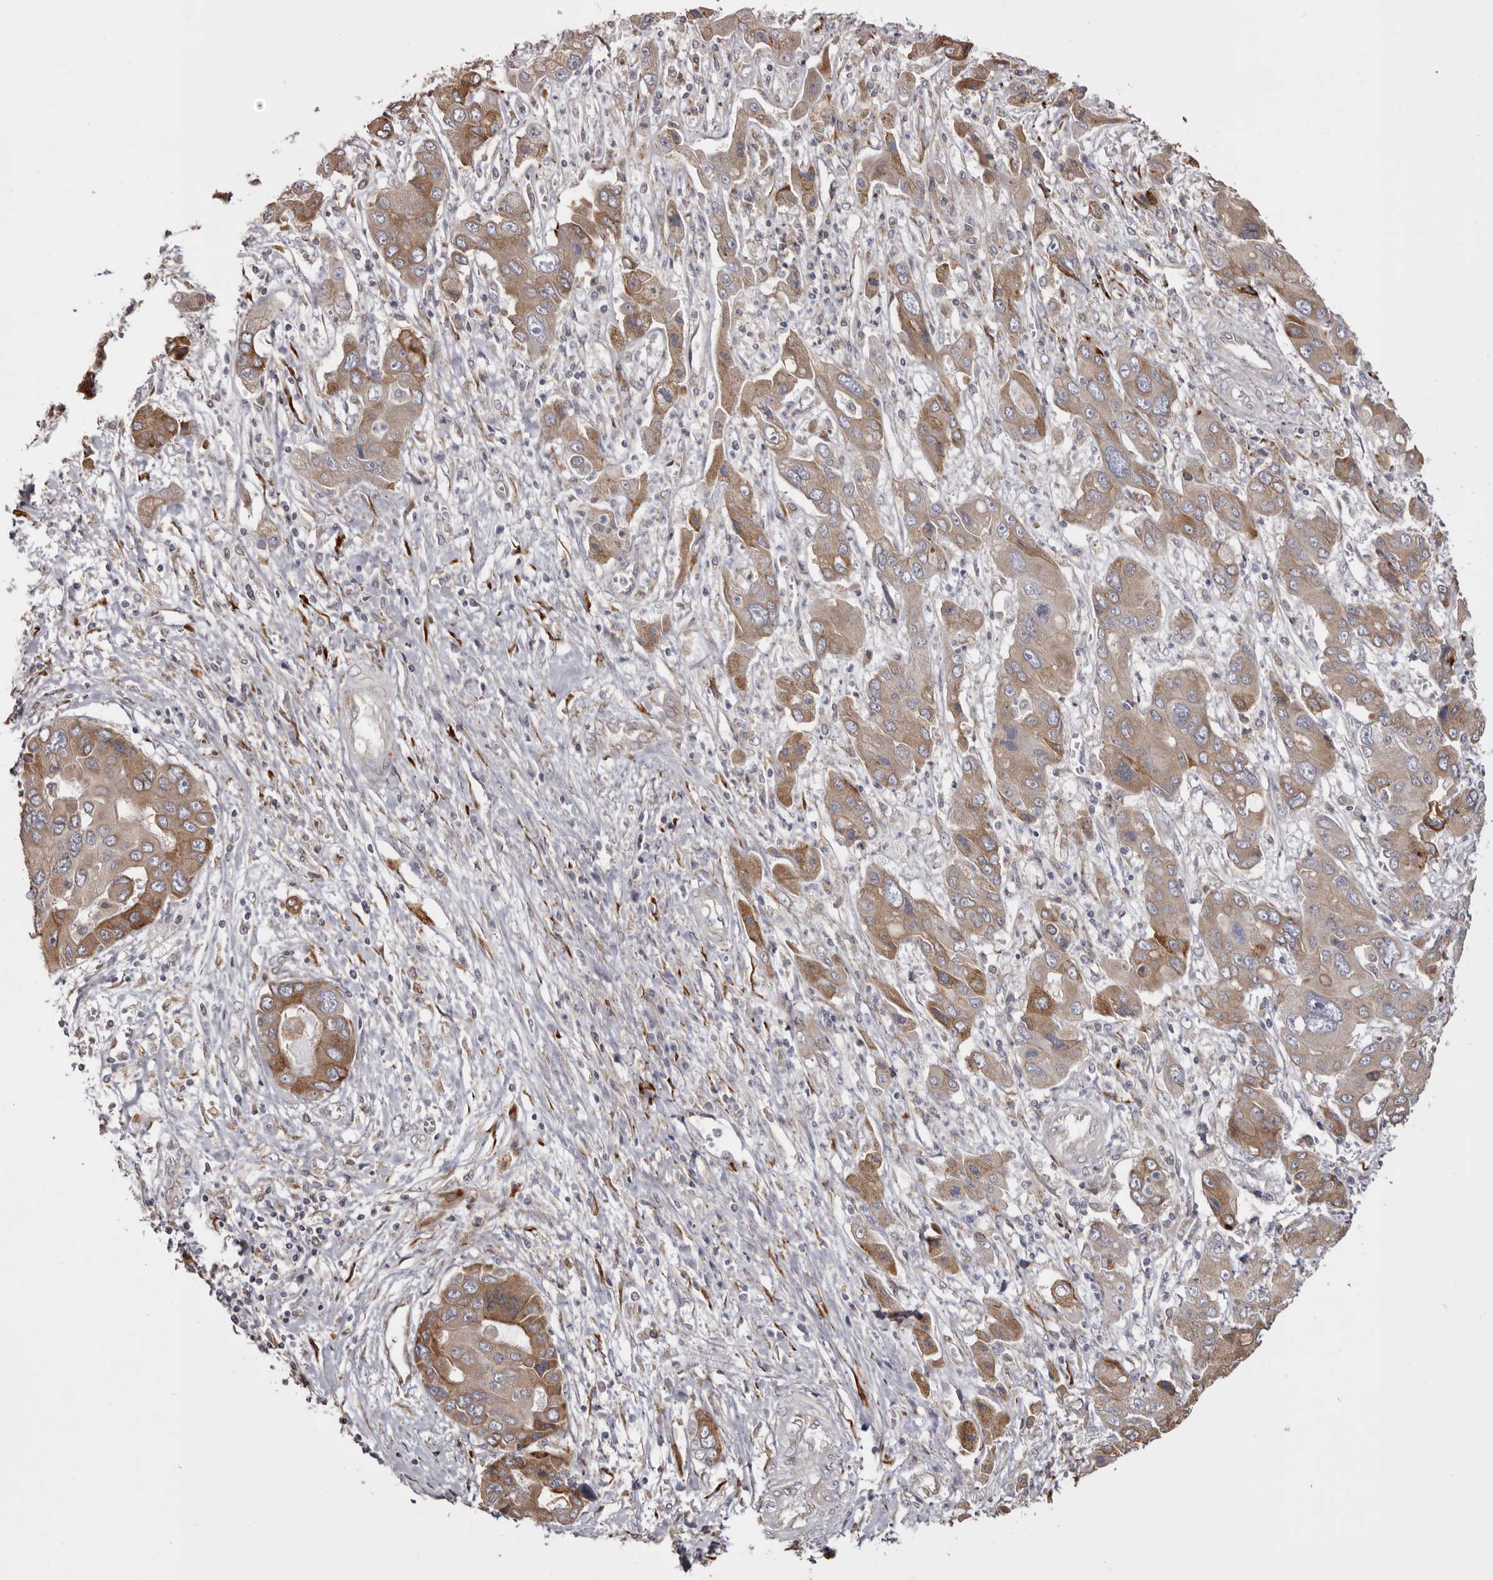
{"staining": {"intensity": "moderate", "quantity": ">75%", "location": "cytoplasmic/membranous"}, "tissue": "liver cancer", "cell_type": "Tumor cells", "image_type": "cancer", "snomed": [{"axis": "morphology", "description": "Cholangiocarcinoma"}, {"axis": "topography", "description": "Liver"}], "caption": "Human liver cancer stained with a protein marker demonstrates moderate staining in tumor cells.", "gene": "PIGX", "patient": {"sex": "male", "age": 67}}